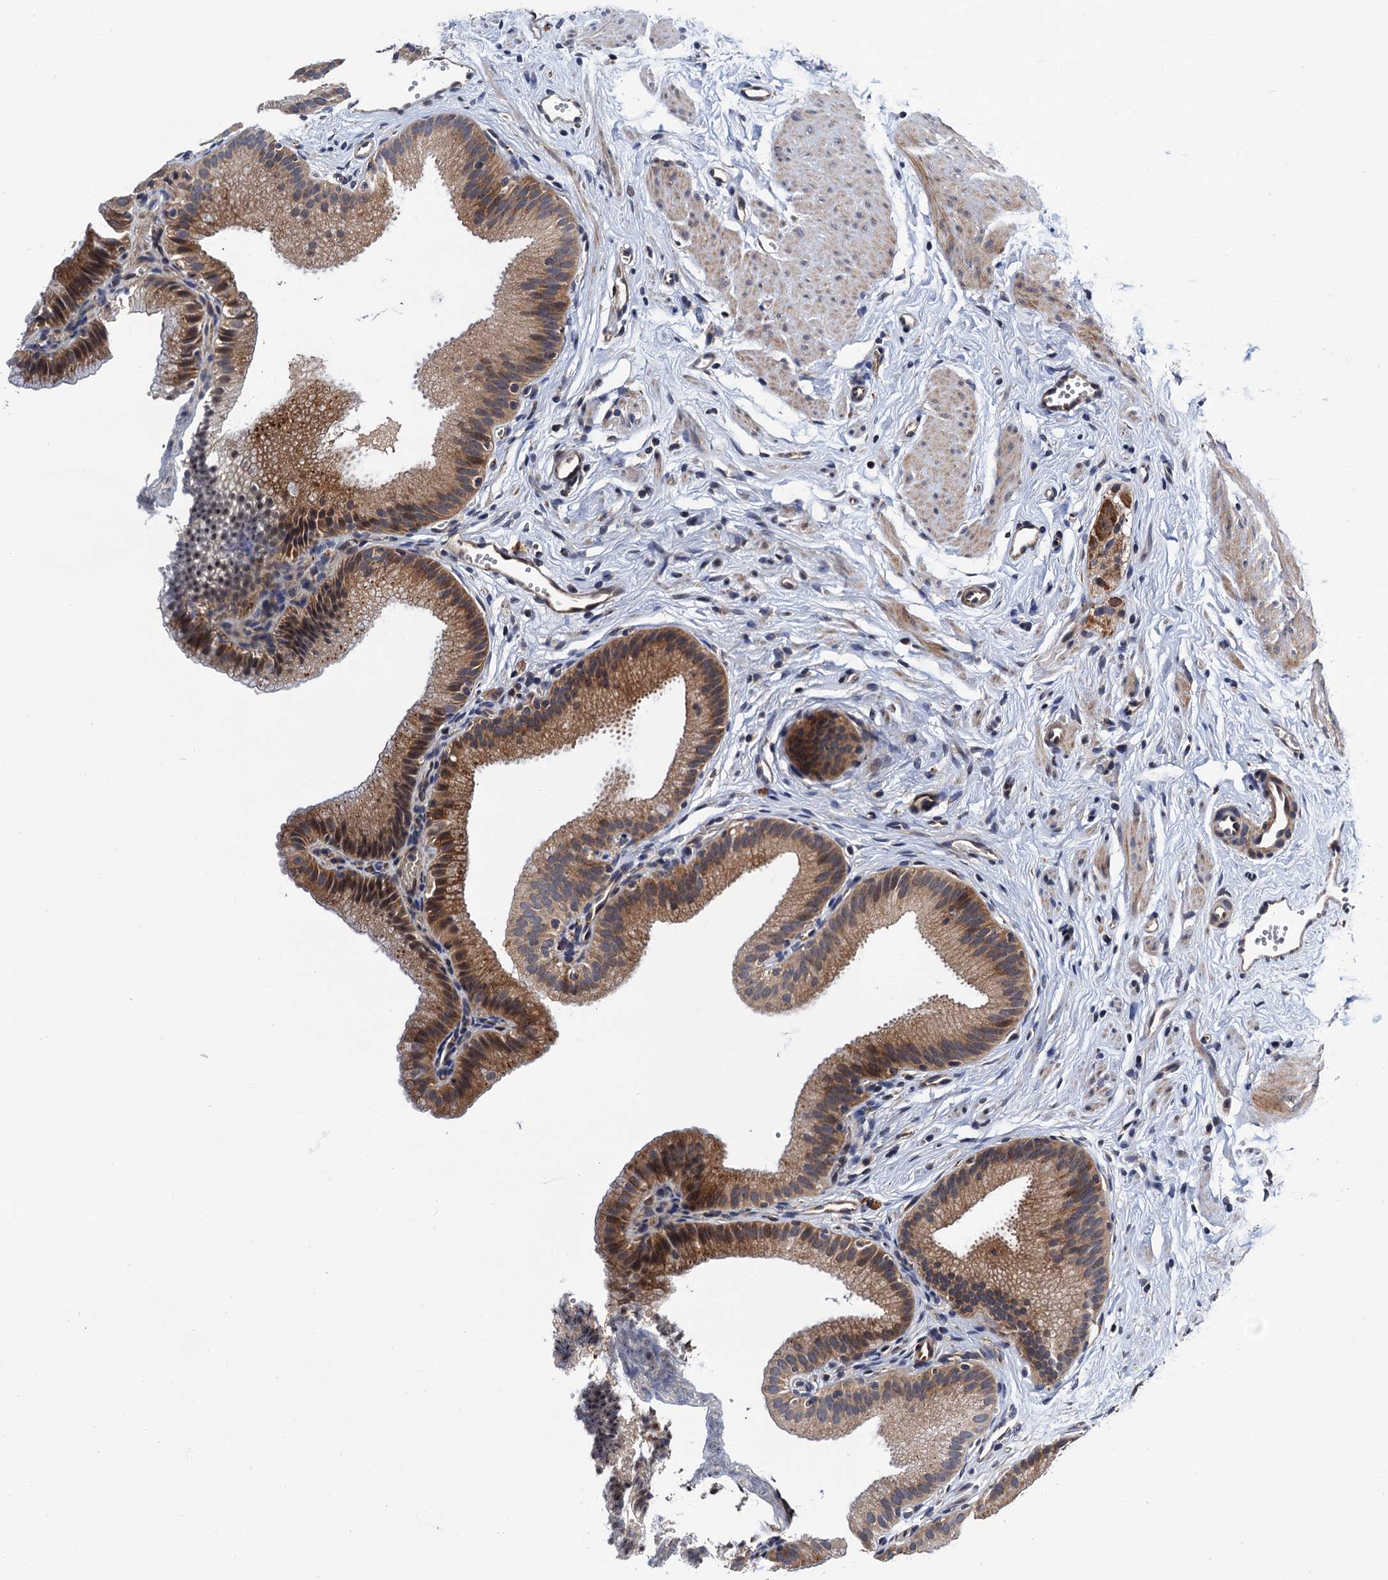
{"staining": {"intensity": "moderate", "quantity": ">75%", "location": "cytoplasmic/membranous"}, "tissue": "gallbladder", "cell_type": "Glandular cells", "image_type": "normal", "snomed": [{"axis": "morphology", "description": "Normal tissue, NOS"}, {"axis": "topography", "description": "Gallbladder"}, {"axis": "topography", "description": "Peripheral nerve tissue"}], "caption": "Immunohistochemical staining of benign gallbladder displays >75% levels of moderate cytoplasmic/membranous protein expression in about >75% of glandular cells. (IHC, brightfield microscopy, high magnification).", "gene": "NAA16", "patient": {"sex": "male", "age": 38}}